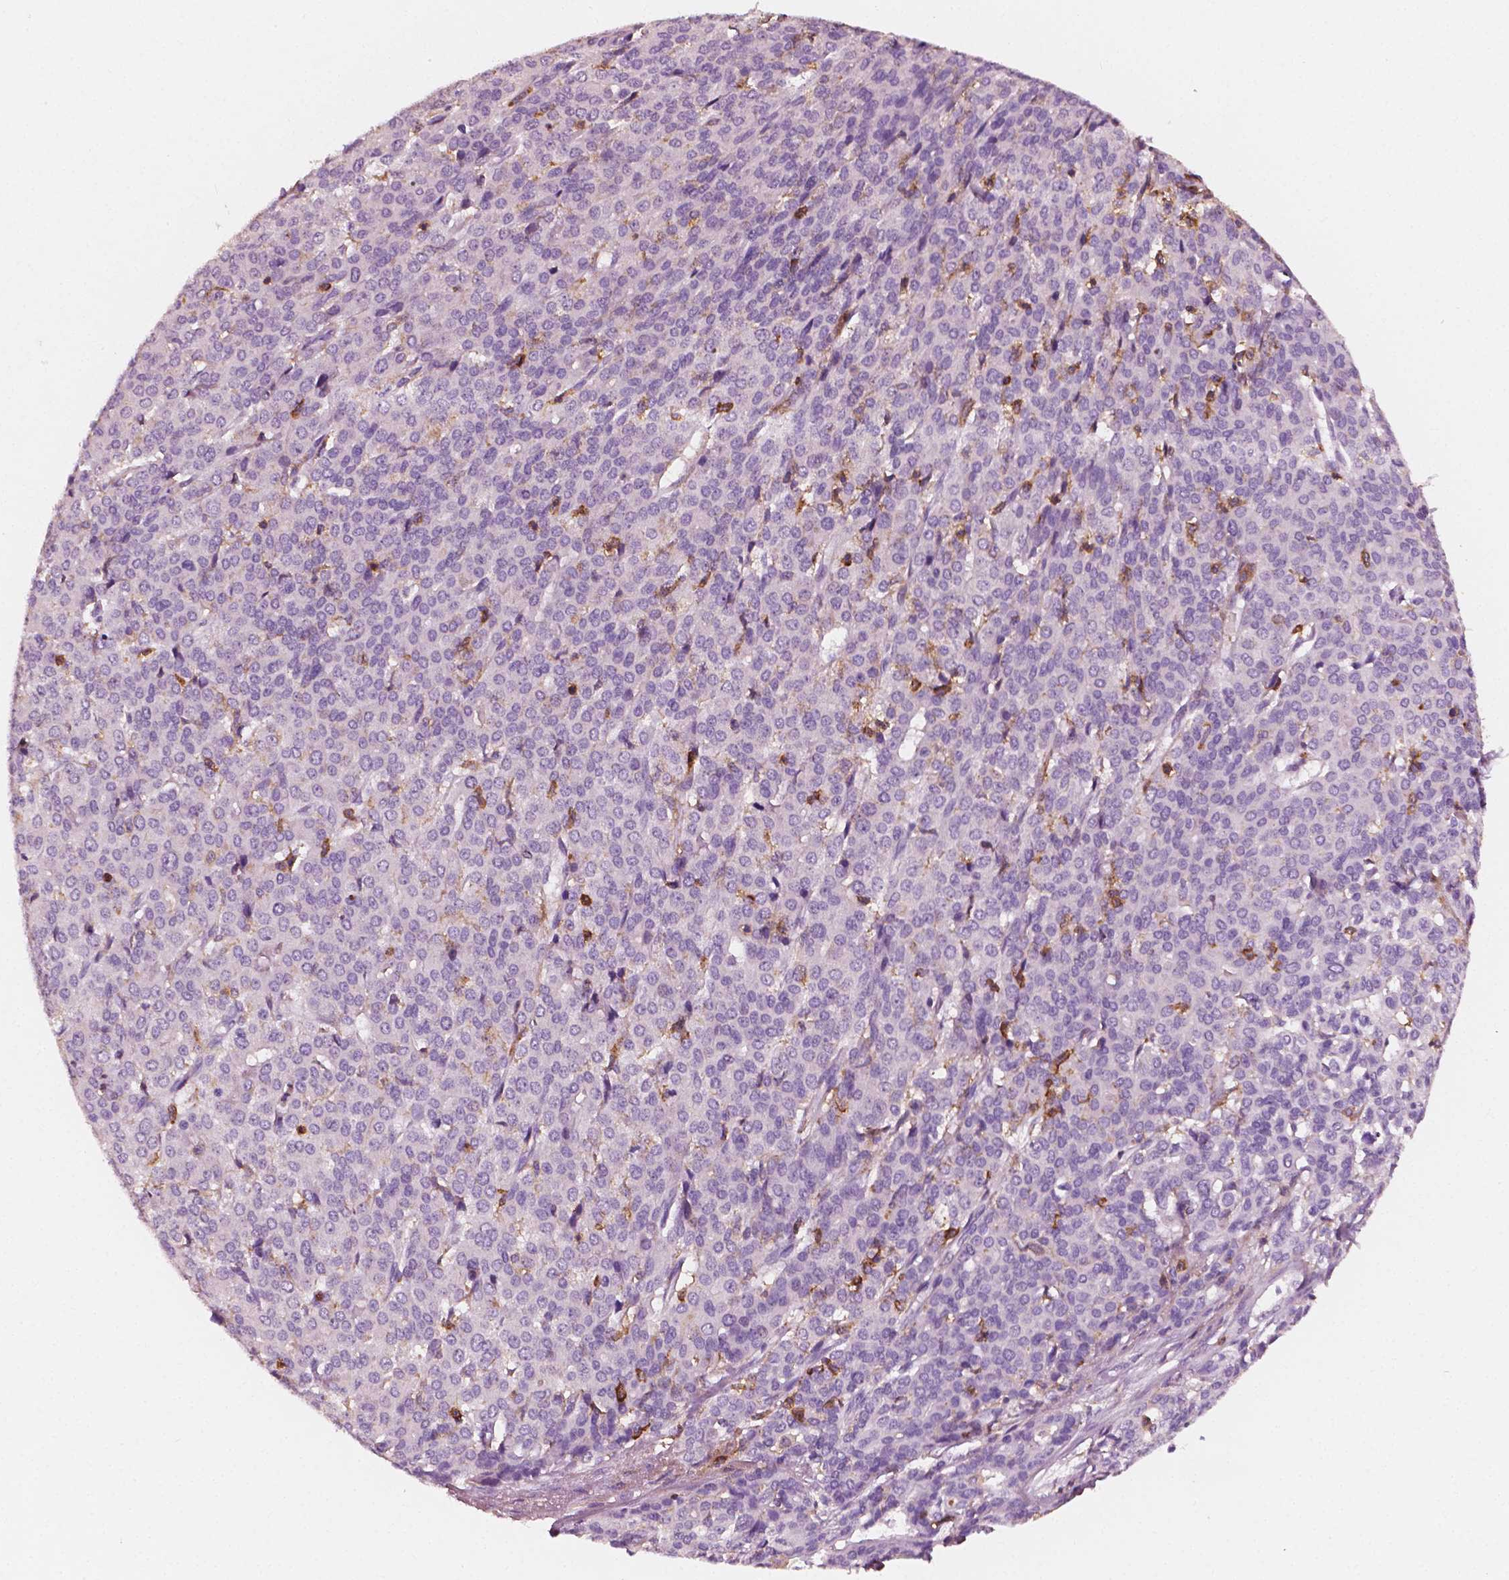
{"staining": {"intensity": "negative", "quantity": "none", "location": "none"}, "tissue": "liver cancer", "cell_type": "Tumor cells", "image_type": "cancer", "snomed": [{"axis": "morphology", "description": "Cholangiocarcinoma"}, {"axis": "topography", "description": "Liver"}], "caption": "Liver cancer (cholangiocarcinoma) was stained to show a protein in brown. There is no significant staining in tumor cells.", "gene": "PTPRC", "patient": {"sex": "female", "age": 47}}